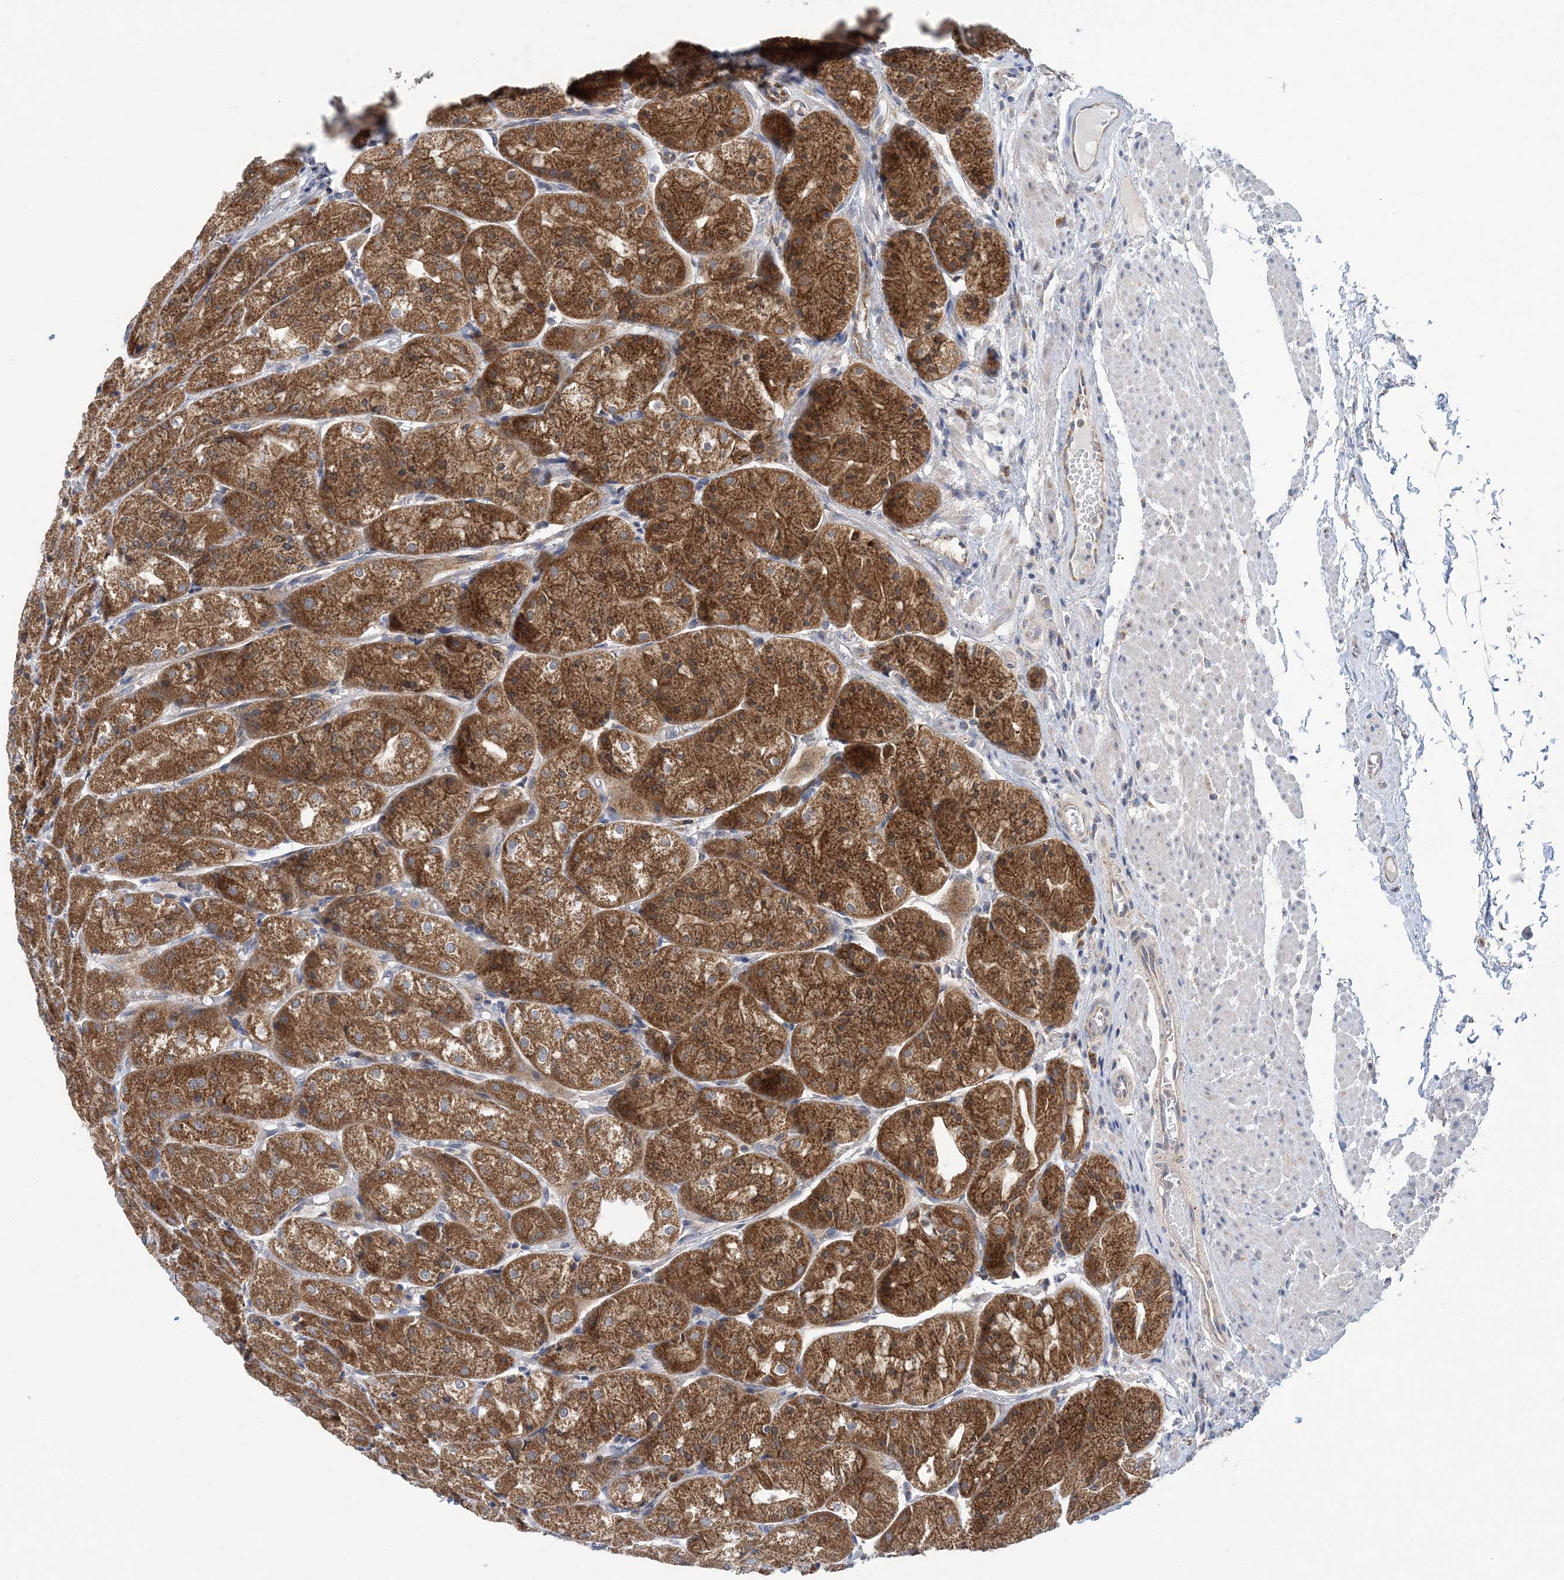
{"staining": {"intensity": "strong", "quantity": ">75%", "location": "cytoplasmic/membranous"}, "tissue": "stomach", "cell_type": "Glandular cells", "image_type": "normal", "snomed": [{"axis": "morphology", "description": "Normal tissue, NOS"}, {"axis": "topography", "description": "Stomach, upper"}], "caption": "Stomach stained with immunohistochemistry shows strong cytoplasmic/membranous expression in approximately >75% of glandular cells. (Stains: DAB (3,3'-diaminobenzidine) in brown, nuclei in blue, Microscopy: brightfield microscopy at high magnification).", "gene": "COPE", "patient": {"sex": "male", "age": 72}}